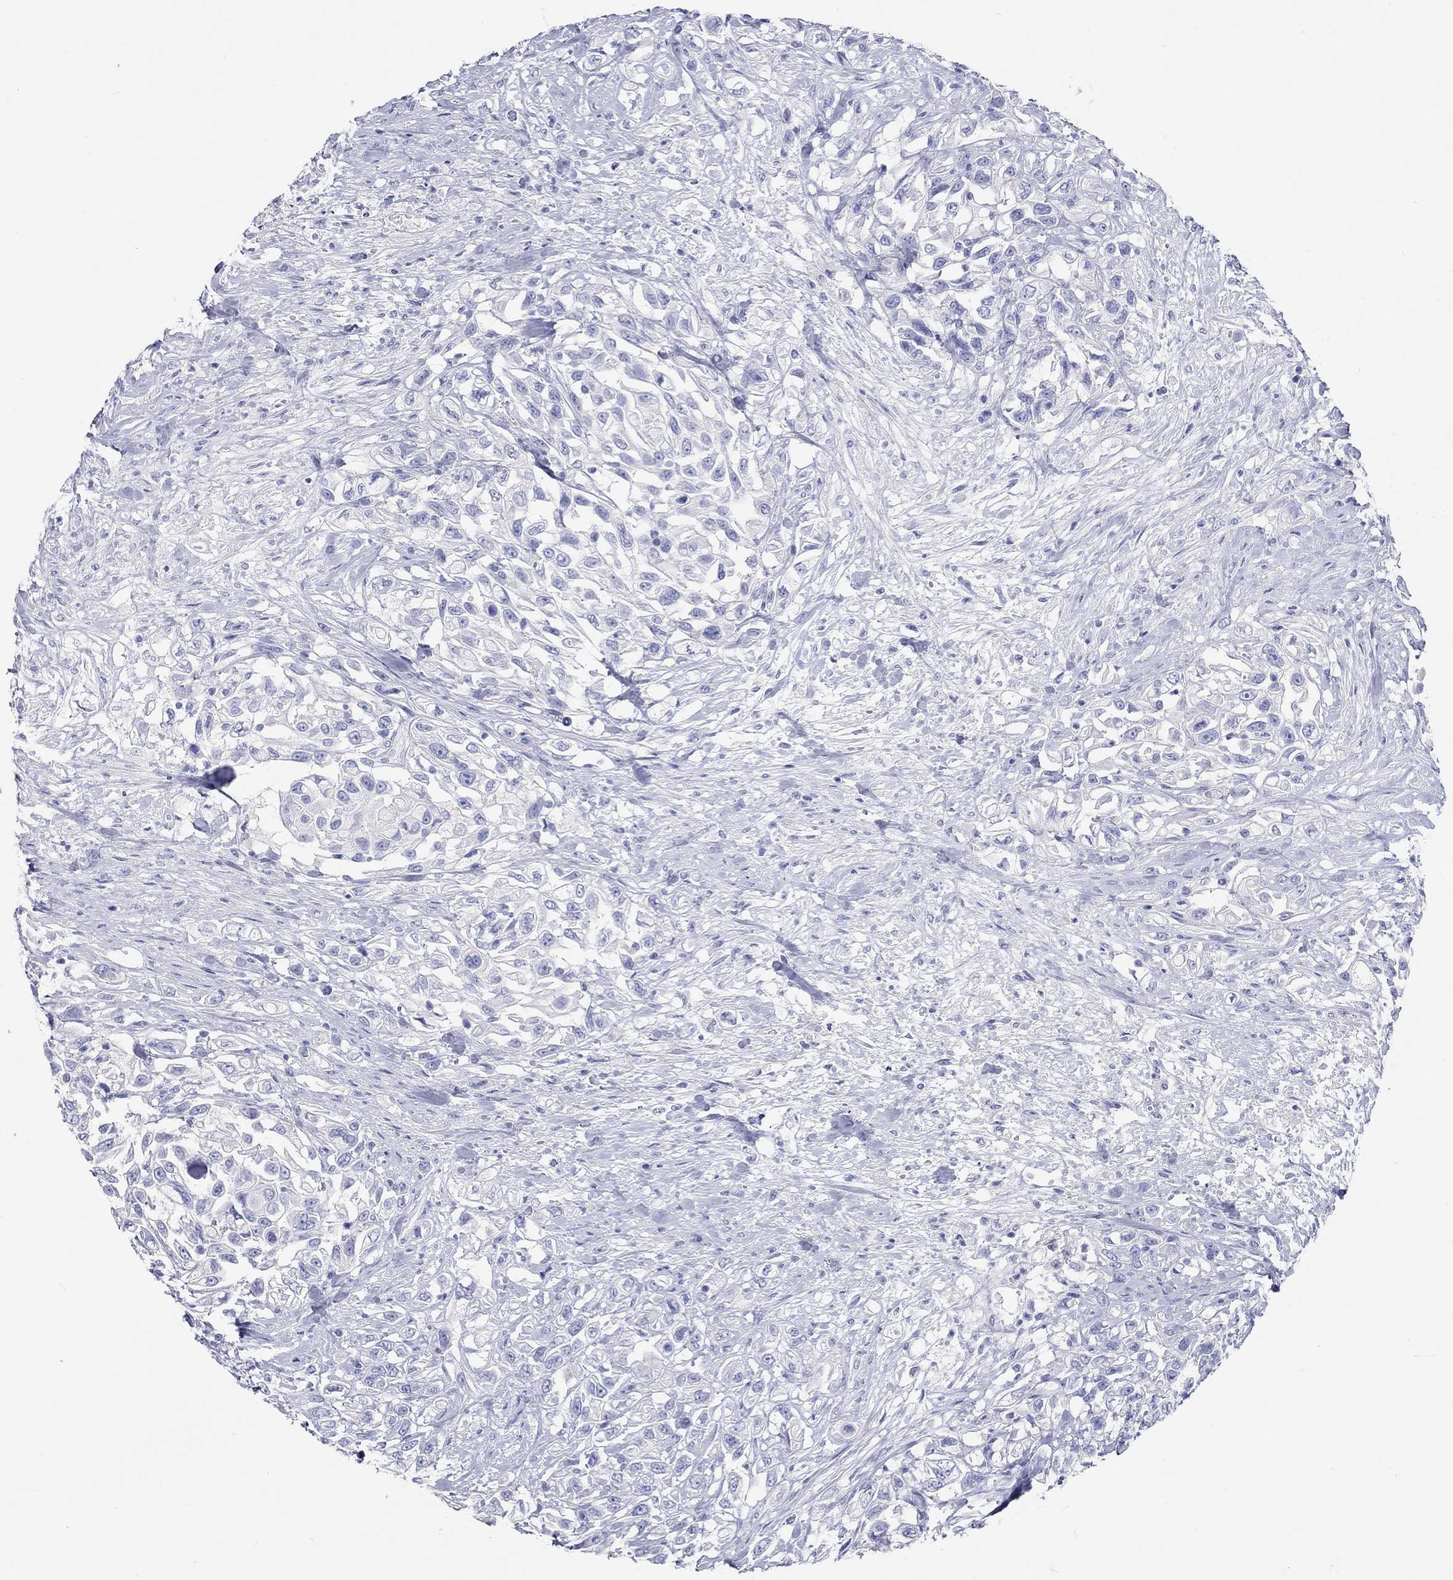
{"staining": {"intensity": "negative", "quantity": "none", "location": "none"}, "tissue": "urothelial cancer", "cell_type": "Tumor cells", "image_type": "cancer", "snomed": [{"axis": "morphology", "description": "Urothelial carcinoma, High grade"}, {"axis": "topography", "description": "Urinary bladder"}], "caption": "DAB immunohistochemical staining of urothelial cancer displays no significant staining in tumor cells.", "gene": "SPATA9", "patient": {"sex": "female", "age": 56}}